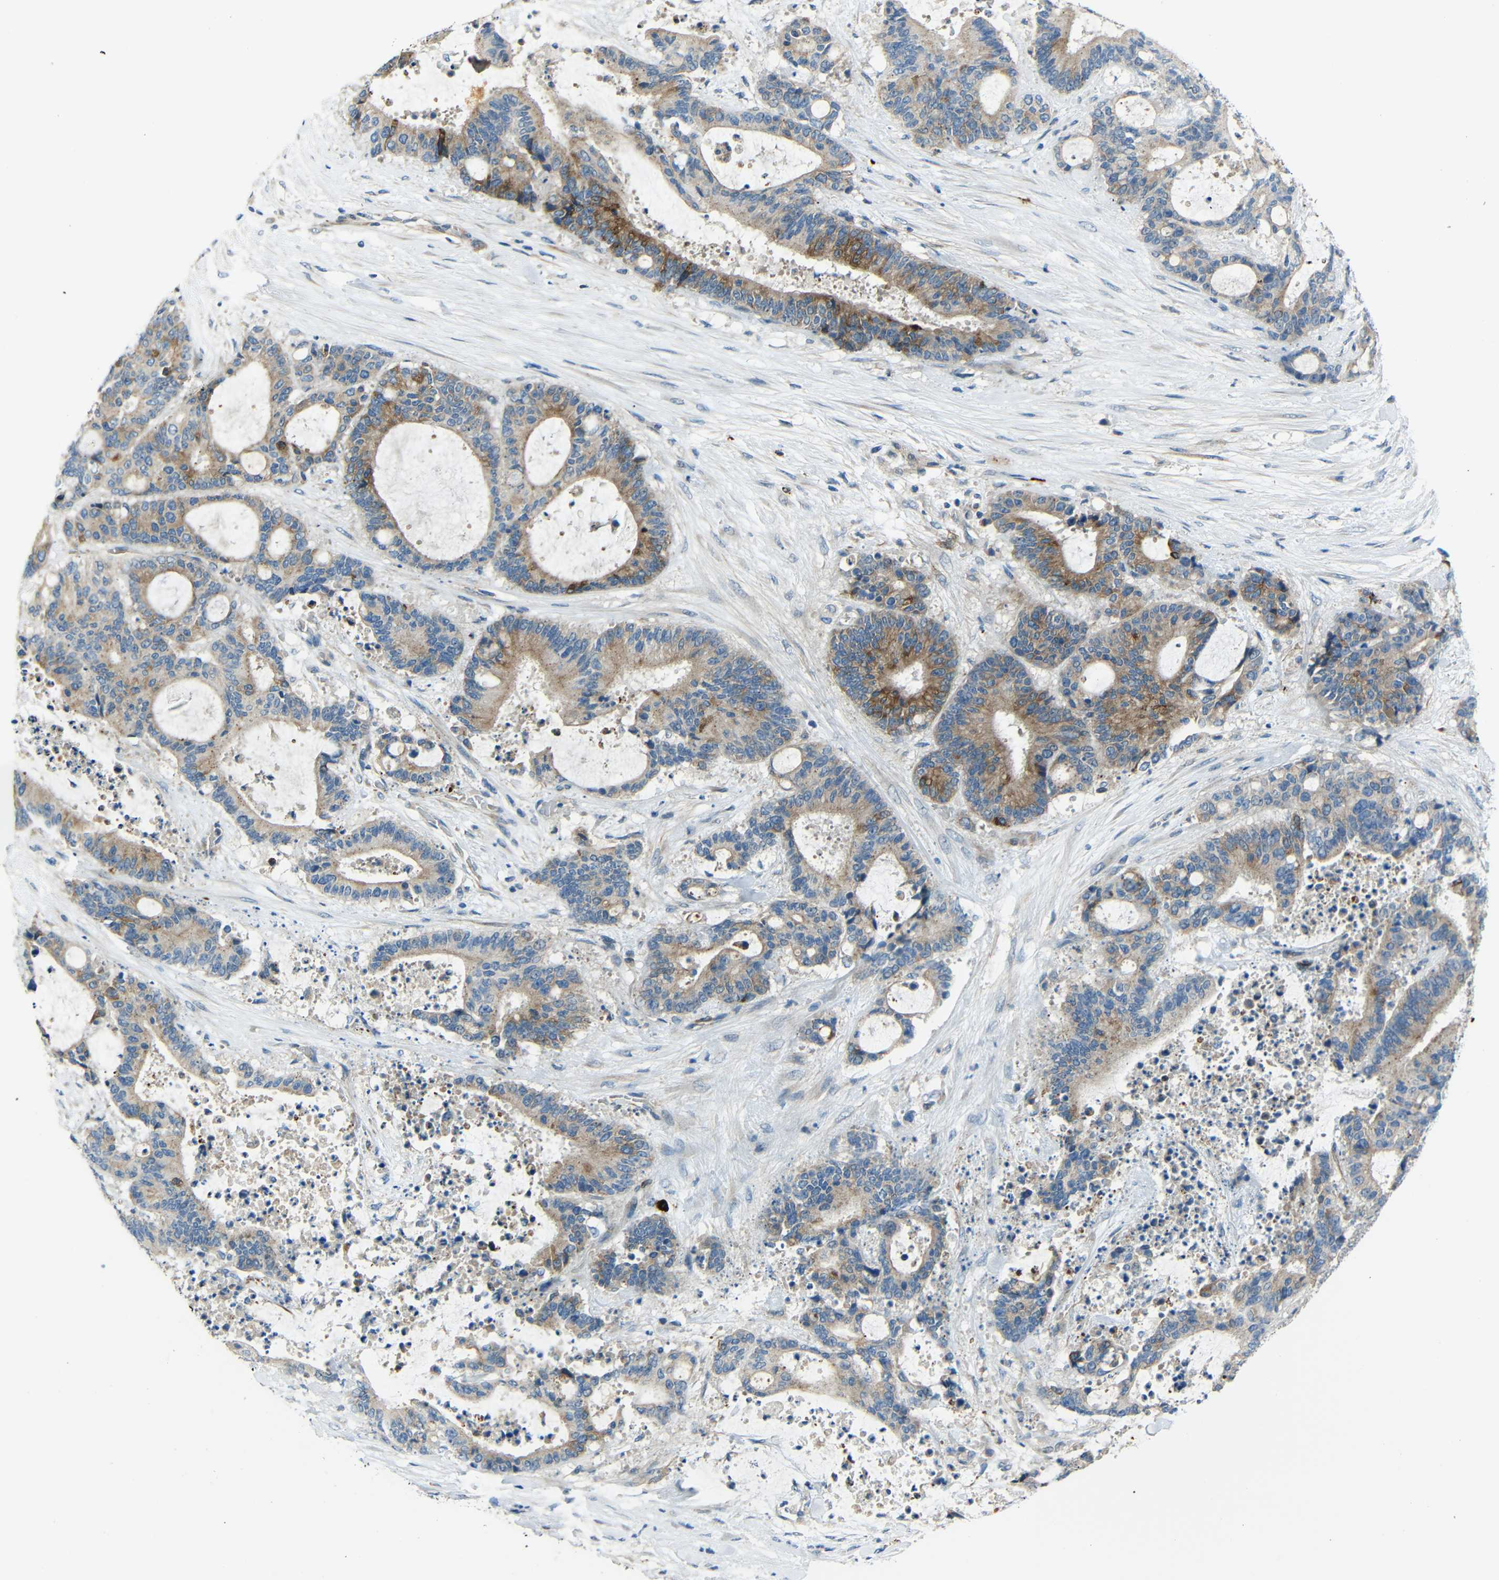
{"staining": {"intensity": "moderate", "quantity": ">75%", "location": "cytoplasmic/membranous"}, "tissue": "liver cancer", "cell_type": "Tumor cells", "image_type": "cancer", "snomed": [{"axis": "morphology", "description": "Normal tissue, NOS"}, {"axis": "morphology", "description": "Cholangiocarcinoma"}, {"axis": "topography", "description": "Liver"}, {"axis": "topography", "description": "Peripheral nerve tissue"}], "caption": "A medium amount of moderate cytoplasmic/membranous staining is seen in about >75% of tumor cells in liver cholangiocarcinoma tissue.", "gene": "DCLK1", "patient": {"sex": "female", "age": 73}}